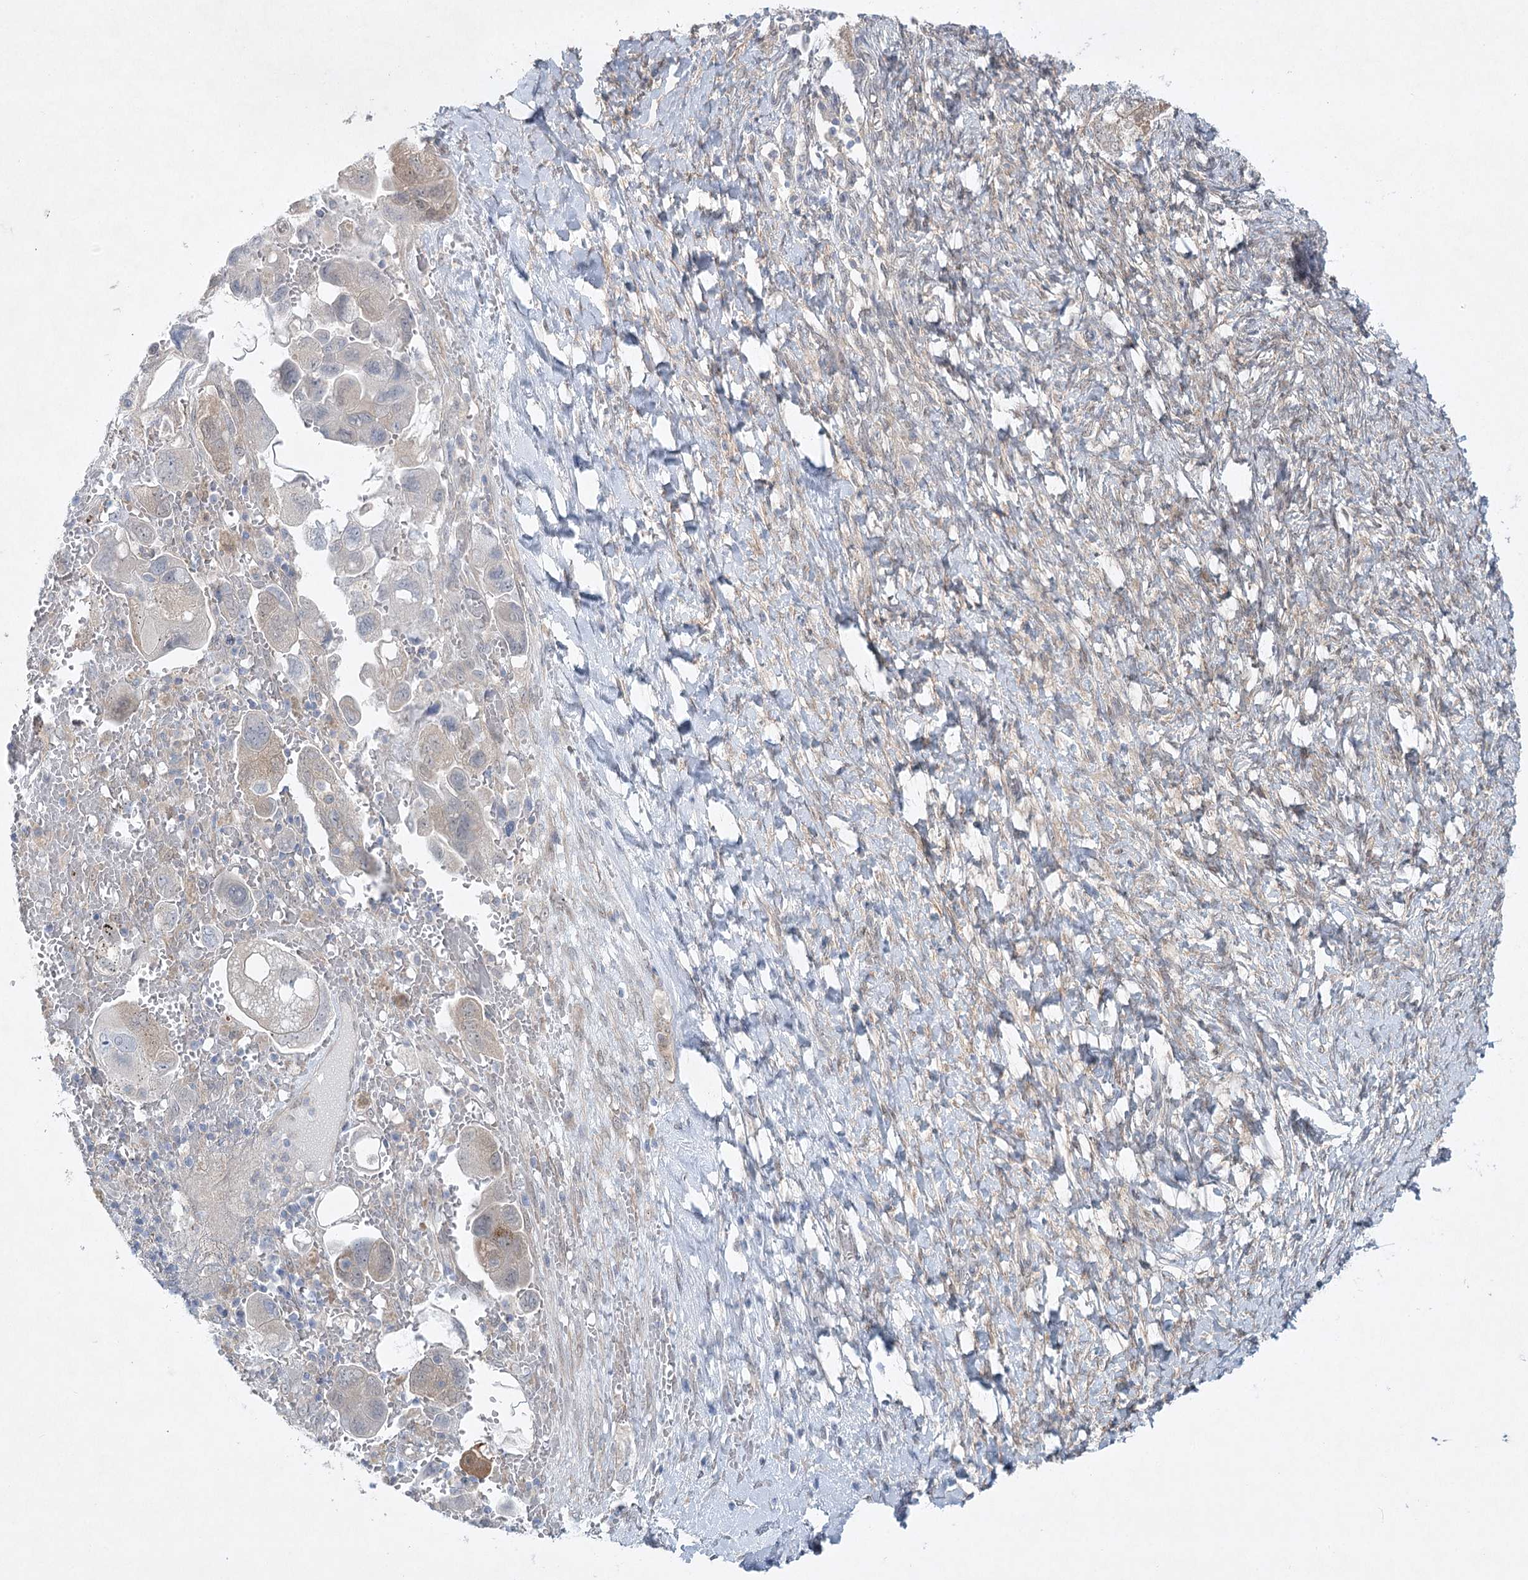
{"staining": {"intensity": "negative", "quantity": "none", "location": "none"}, "tissue": "ovarian cancer", "cell_type": "Tumor cells", "image_type": "cancer", "snomed": [{"axis": "morphology", "description": "Carcinoma, NOS"}, {"axis": "morphology", "description": "Cystadenocarcinoma, serous, NOS"}, {"axis": "topography", "description": "Ovary"}], "caption": "The micrograph exhibits no staining of tumor cells in ovarian carcinoma.", "gene": "AAMDC", "patient": {"sex": "female", "age": 69}}